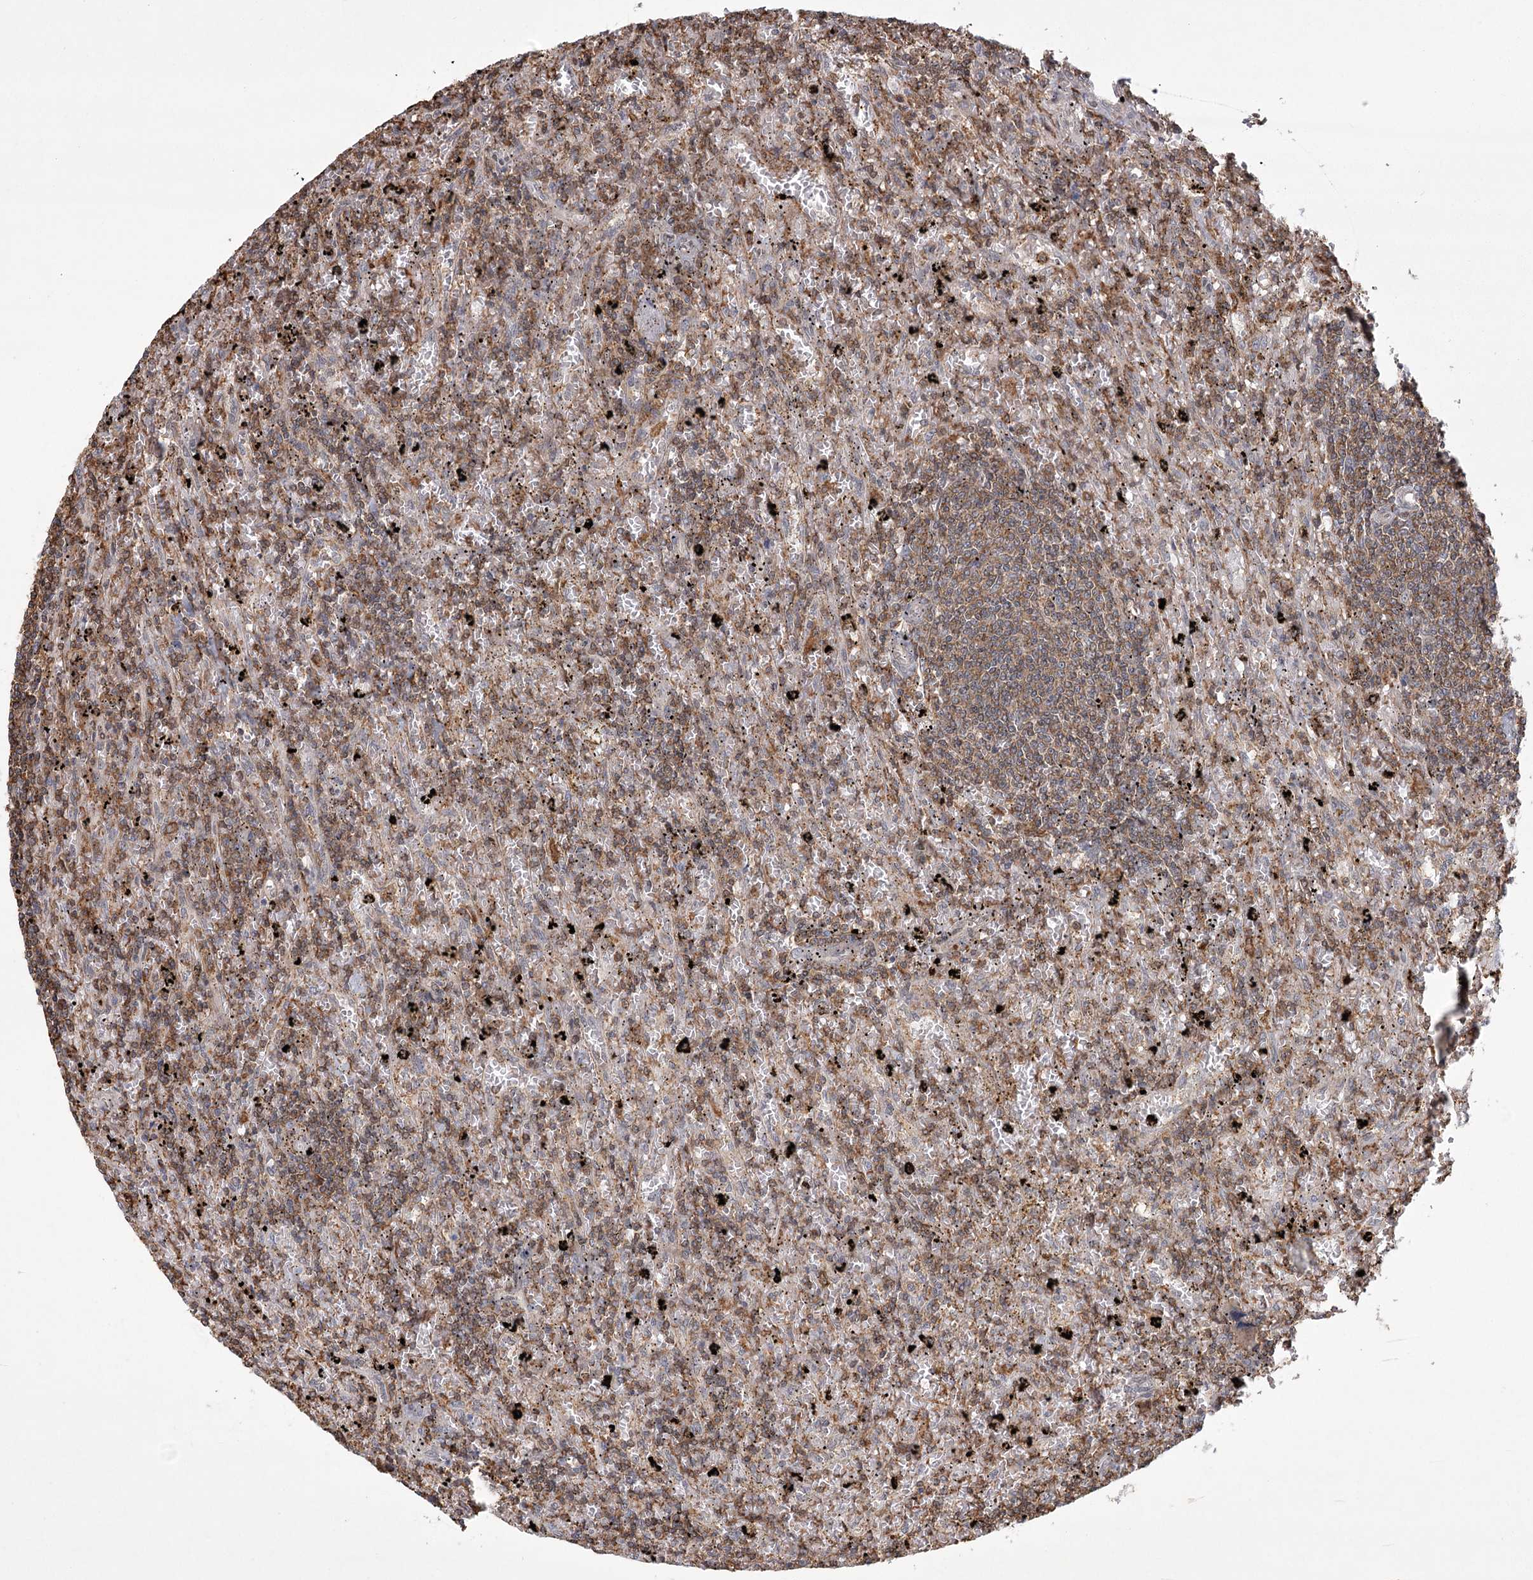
{"staining": {"intensity": "moderate", "quantity": "<25%", "location": "cytoplasmic/membranous"}, "tissue": "lymphoma", "cell_type": "Tumor cells", "image_type": "cancer", "snomed": [{"axis": "morphology", "description": "Malignant lymphoma, non-Hodgkin's type, Low grade"}, {"axis": "topography", "description": "Spleen"}], "caption": "High-magnification brightfield microscopy of low-grade malignant lymphoma, non-Hodgkin's type stained with DAB (3,3'-diaminobenzidine) (brown) and counterstained with hematoxylin (blue). tumor cells exhibit moderate cytoplasmic/membranous expression is appreciated in approximately<25% of cells. (Brightfield microscopy of DAB IHC at high magnification).", "gene": "MEPE", "patient": {"sex": "male", "age": 76}}